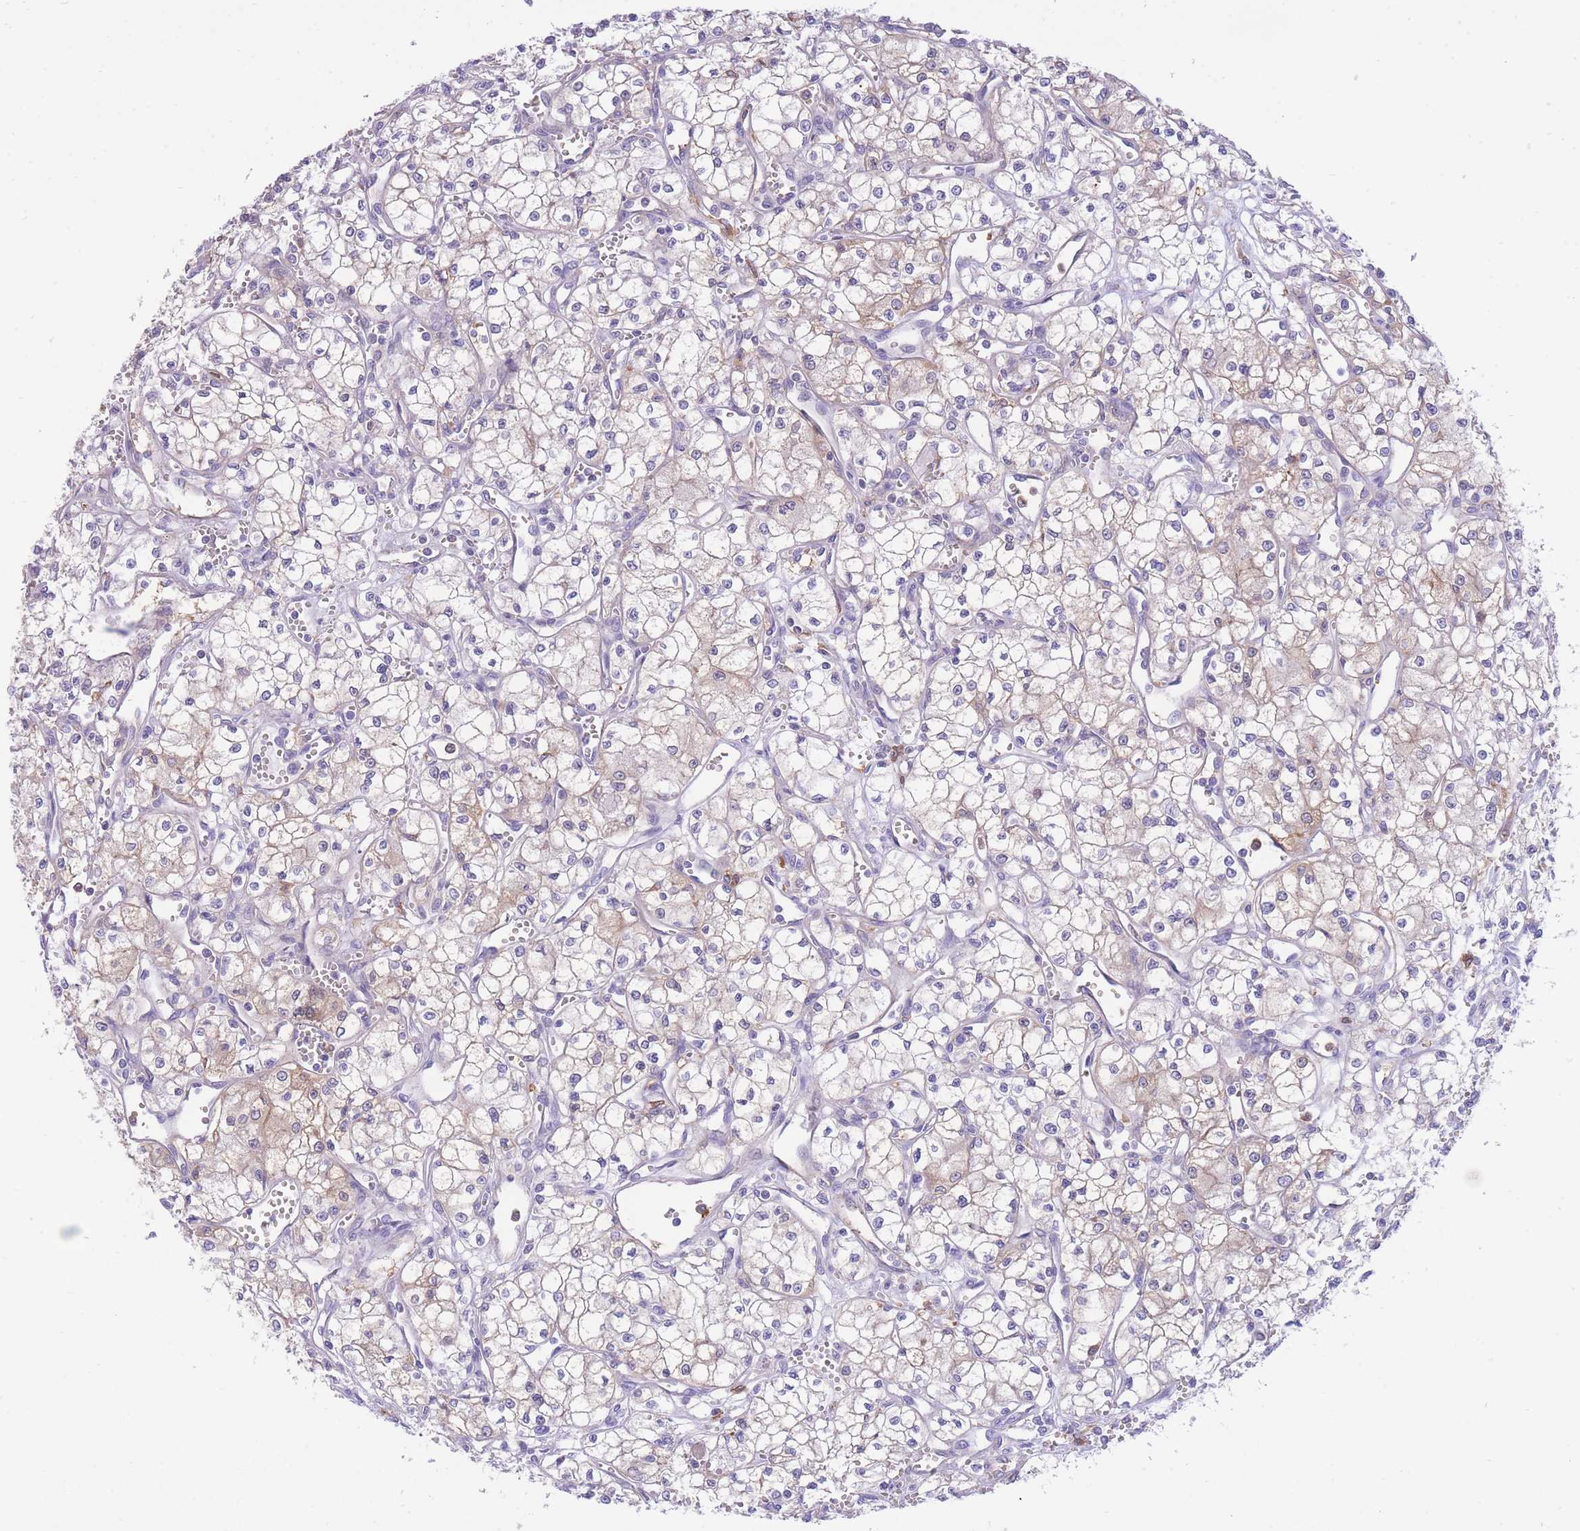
{"staining": {"intensity": "weak", "quantity": "<25%", "location": "cytoplasmic/membranous"}, "tissue": "renal cancer", "cell_type": "Tumor cells", "image_type": "cancer", "snomed": [{"axis": "morphology", "description": "Adenocarcinoma, NOS"}, {"axis": "topography", "description": "Kidney"}], "caption": "Immunohistochemistry photomicrograph of neoplastic tissue: renal cancer stained with DAB (3,3'-diaminobenzidine) shows no significant protein staining in tumor cells. (Stains: DAB (3,3'-diaminobenzidine) immunohistochemistry (IHC) with hematoxylin counter stain, Microscopy: brightfield microscopy at high magnification).", "gene": "NAMPT", "patient": {"sex": "male", "age": 59}}